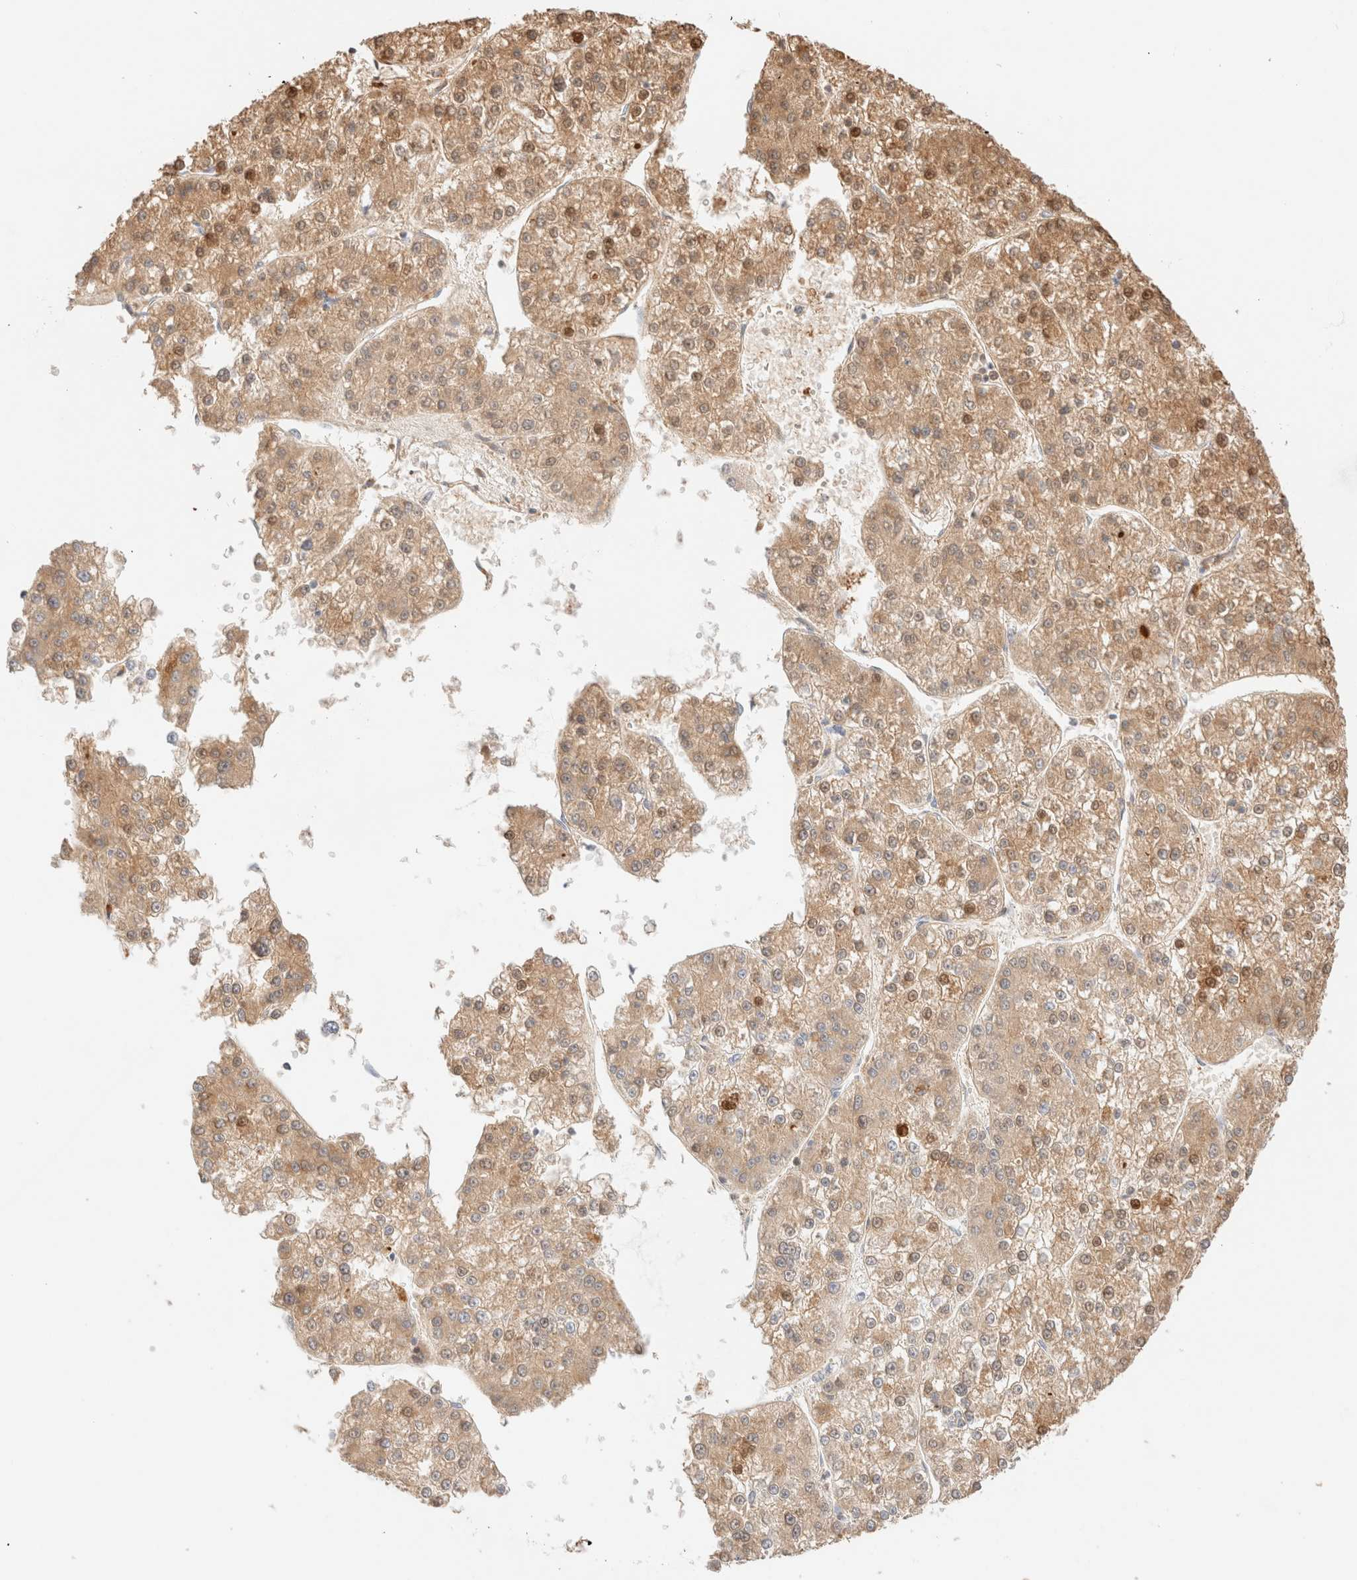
{"staining": {"intensity": "weak", "quantity": ">75%", "location": "cytoplasmic/membranous,nuclear"}, "tissue": "liver cancer", "cell_type": "Tumor cells", "image_type": "cancer", "snomed": [{"axis": "morphology", "description": "Carcinoma, Hepatocellular, NOS"}, {"axis": "topography", "description": "Liver"}], "caption": "Immunohistochemistry of human liver cancer displays low levels of weak cytoplasmic/membranous and nuclear positivity in about >75% of tumor cells.", "gene": "SARM1", "patient": {"sex": "female", "age": 73}}